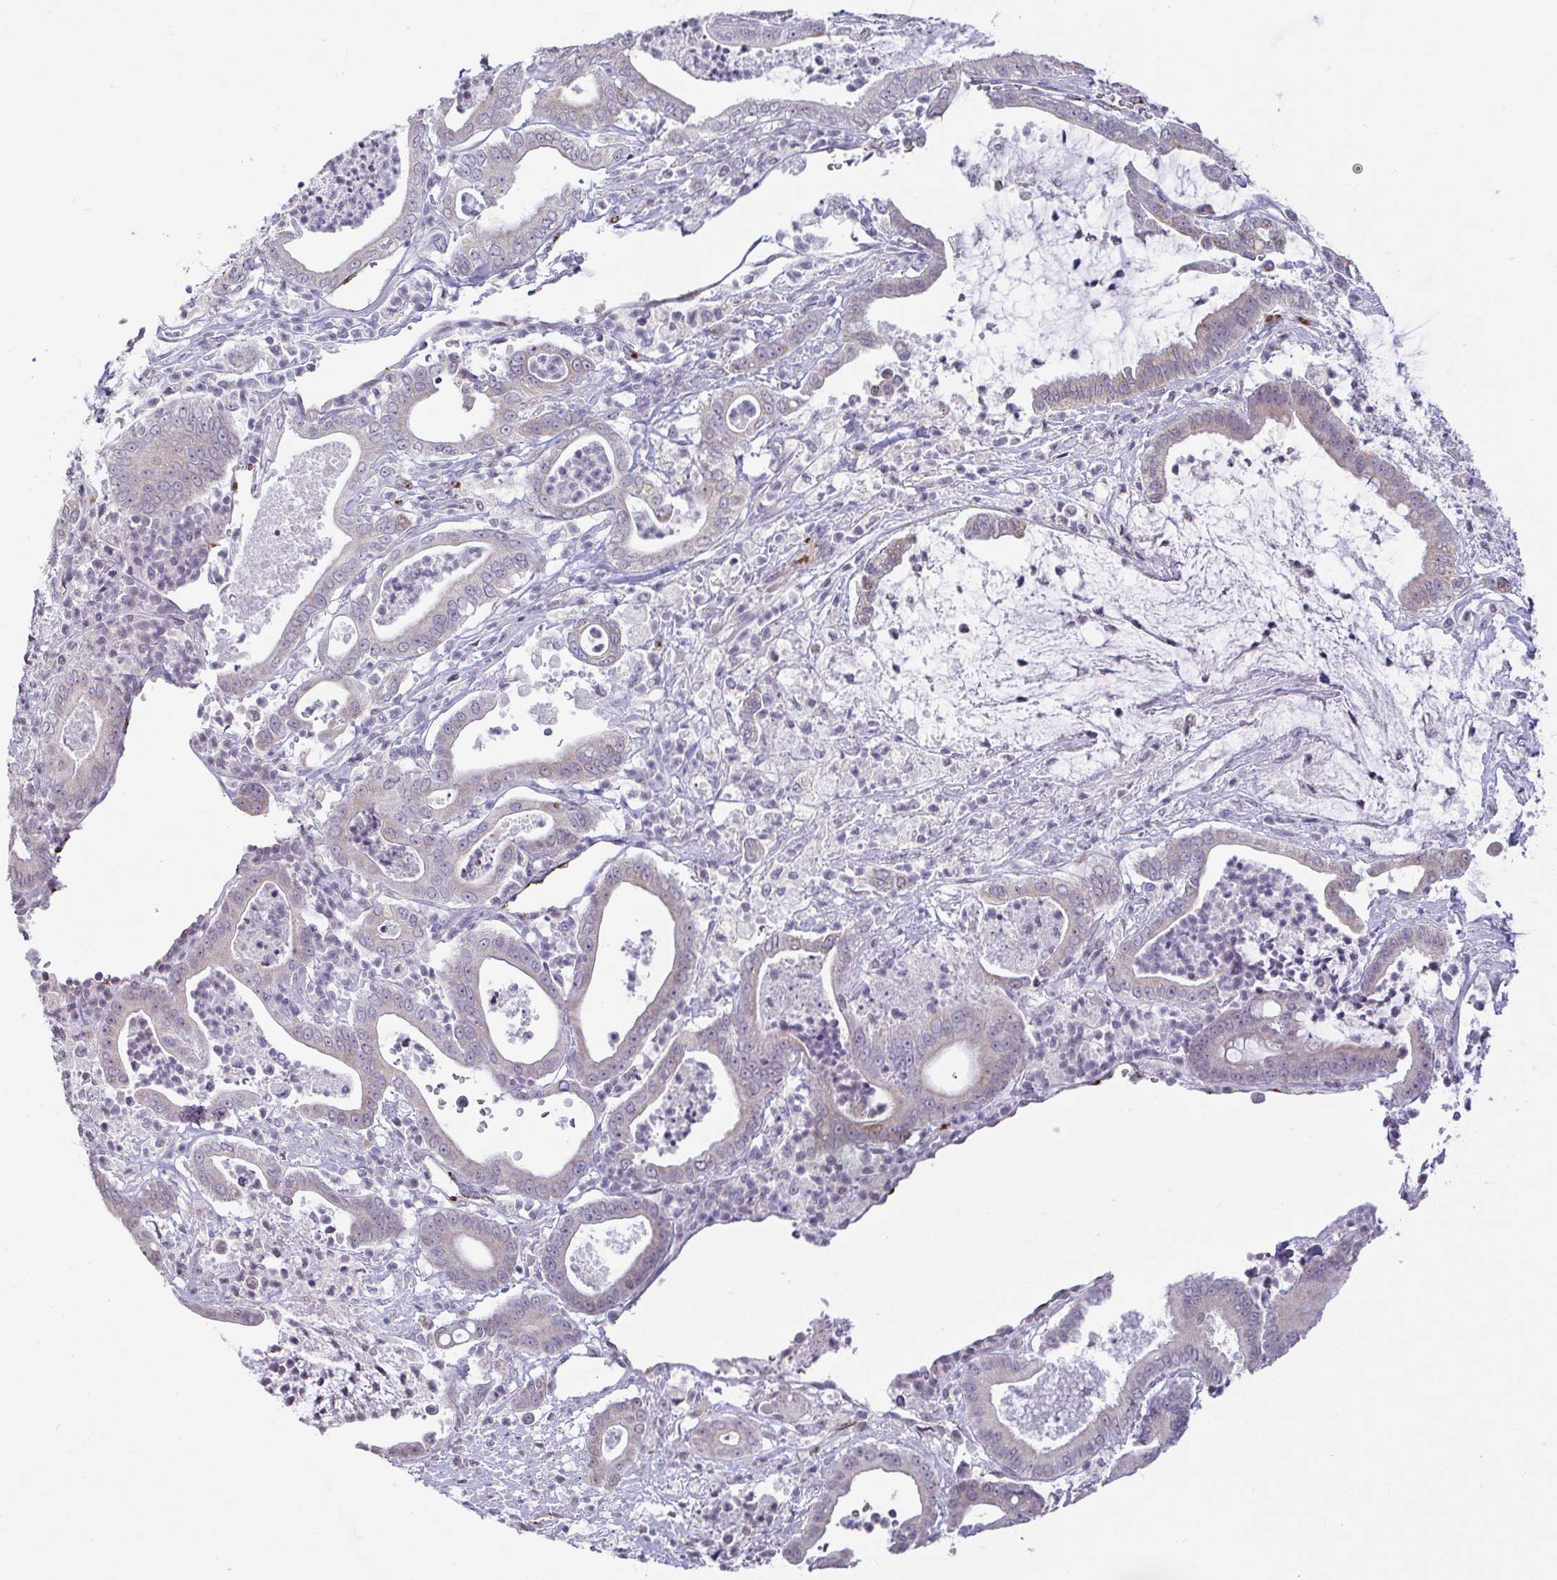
{"staining": {"intensity": "negative", "quantity": "none", "location": "none"}, "tissue": "pancreatic cancer", "cell_type": "Tumor cells", "image_type": "cancer", "snomed": [{"axis": "morphology", "description": "Adenocarcinoma, NOS"}, {"axis": "topography", "description": "Pancreas"}], "caption": "DAB (3,3'-diaminobenzidine) immunohistochemical staining of human pancreatic adenocarcinoma displays no significant staining in tumor cells.", "gene": "PLCD4", "patient": {"sex": "male", "age": 71}}